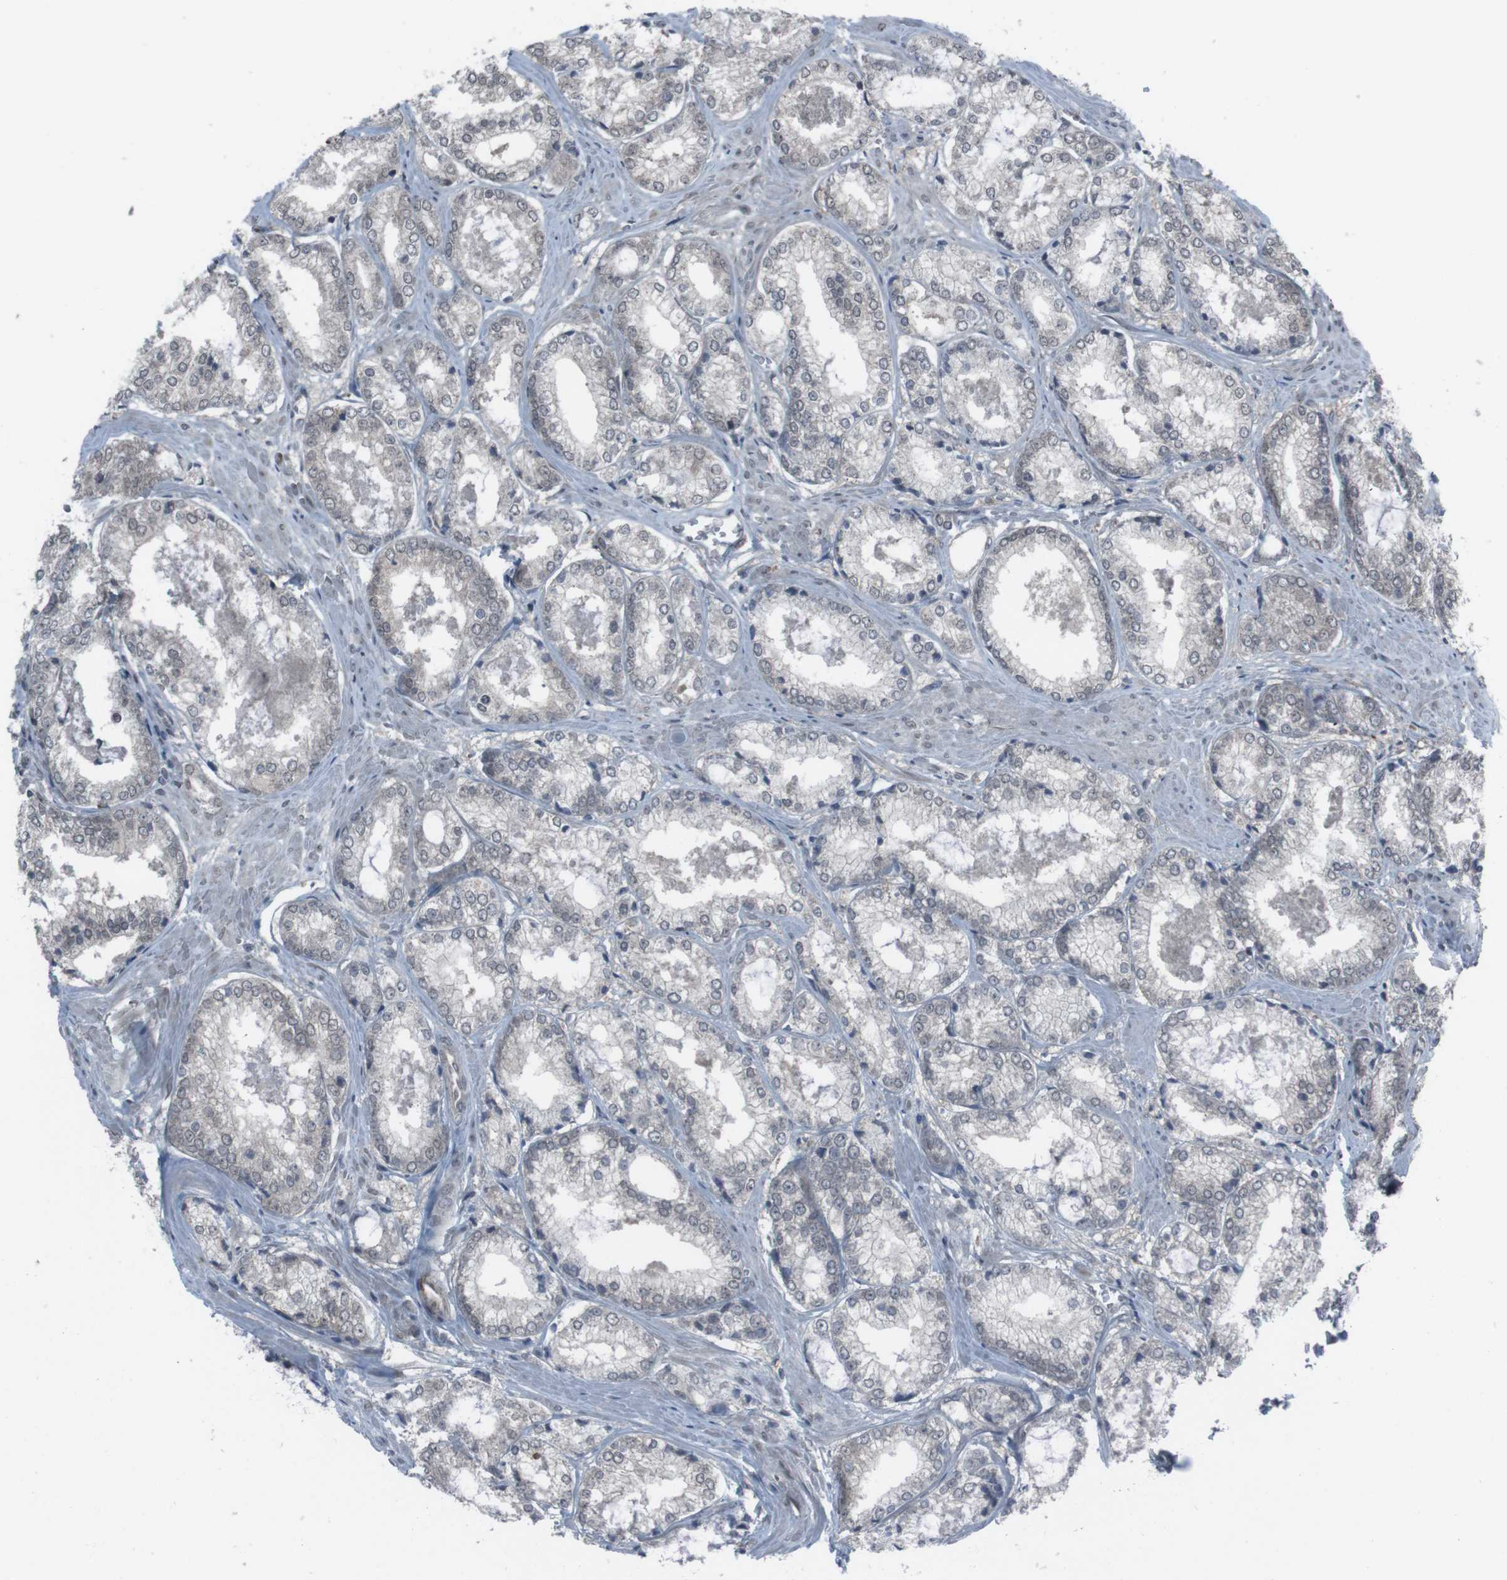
{"staining": {"intensity": "negative", "quantity": "none", "location": "none"}, "tissue": "prostate cancer", "cell_type": "Tumor cells", "image_type": "cancer", "snomed": [{"axis": "morphology", "description": "Adenocarcinoma, Low grade"}, {"axis": "topography", "description": "Prostate"}], "caption": "Prostate cancer (adenocarcinoma (low-grade)) was stained to show a protein in brown. There is no significant expression in tumor cells. (DAB immunohistochemistry (IHC) visualized using brightfield microscopy, high magnification).", "gene": "SS18L1", "patient": {"sex": "male", "age": 64}}